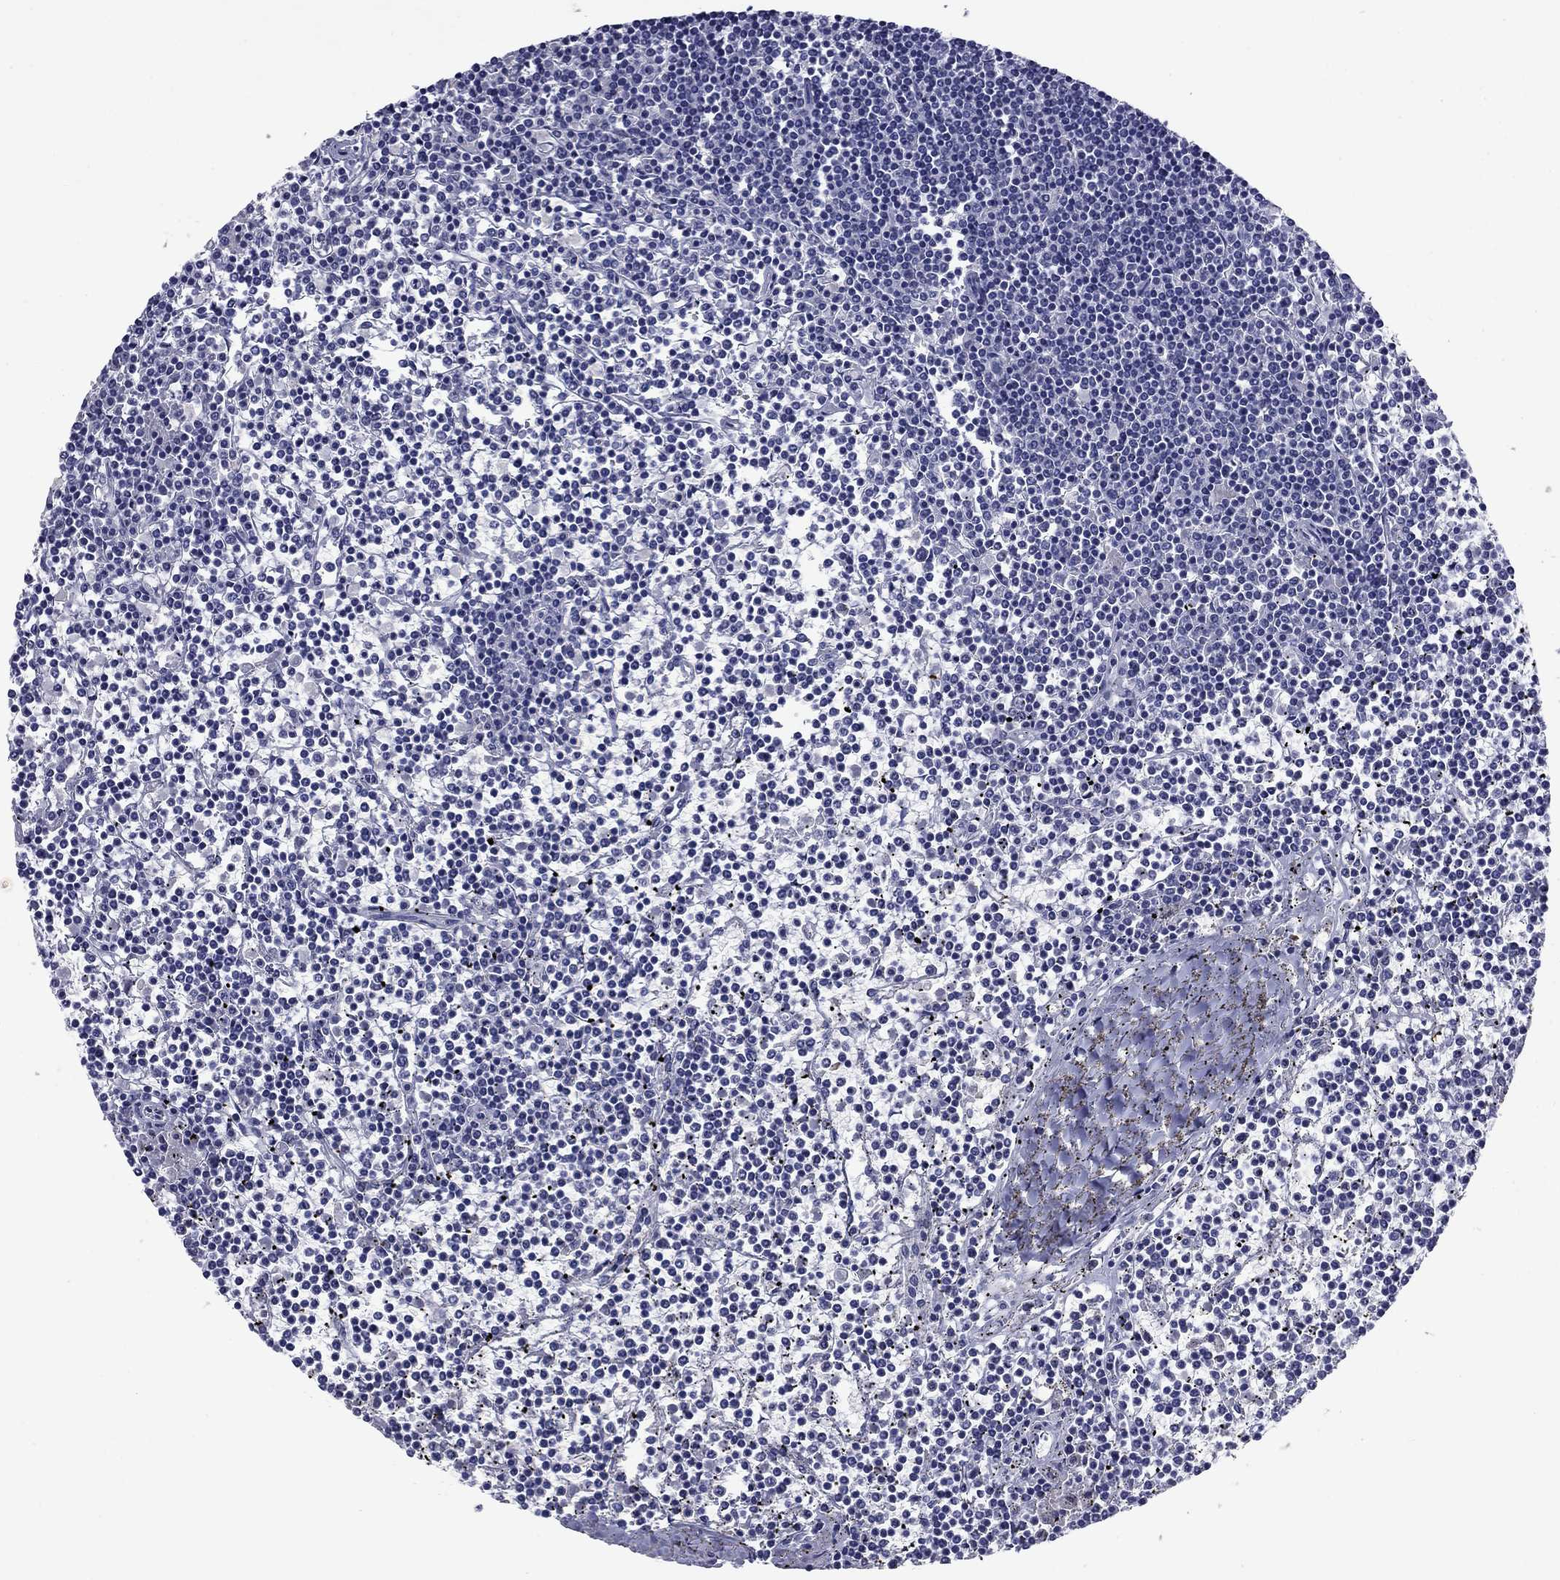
{"staining": {"intensity": "negative", "quantity": "none", "location": "none"}, "tissue": "lymphoma", "cell_type": "Tumor cells", "image_type": "cancer", "snomed": [{"axis": "morphology", "description": "Malignant lymphoma, non-Hodgkin's type, Low grade"}, {"axis": "topography", "description": "Spleen"}], "caption": "Human low-grade malignant lymphoma, non-Hodgkin's type stained for a protein using IHC demonstrates no staining in tumor cells.", "gene": "CFAP119", "patient": {"sex": "female", "age": 19}}